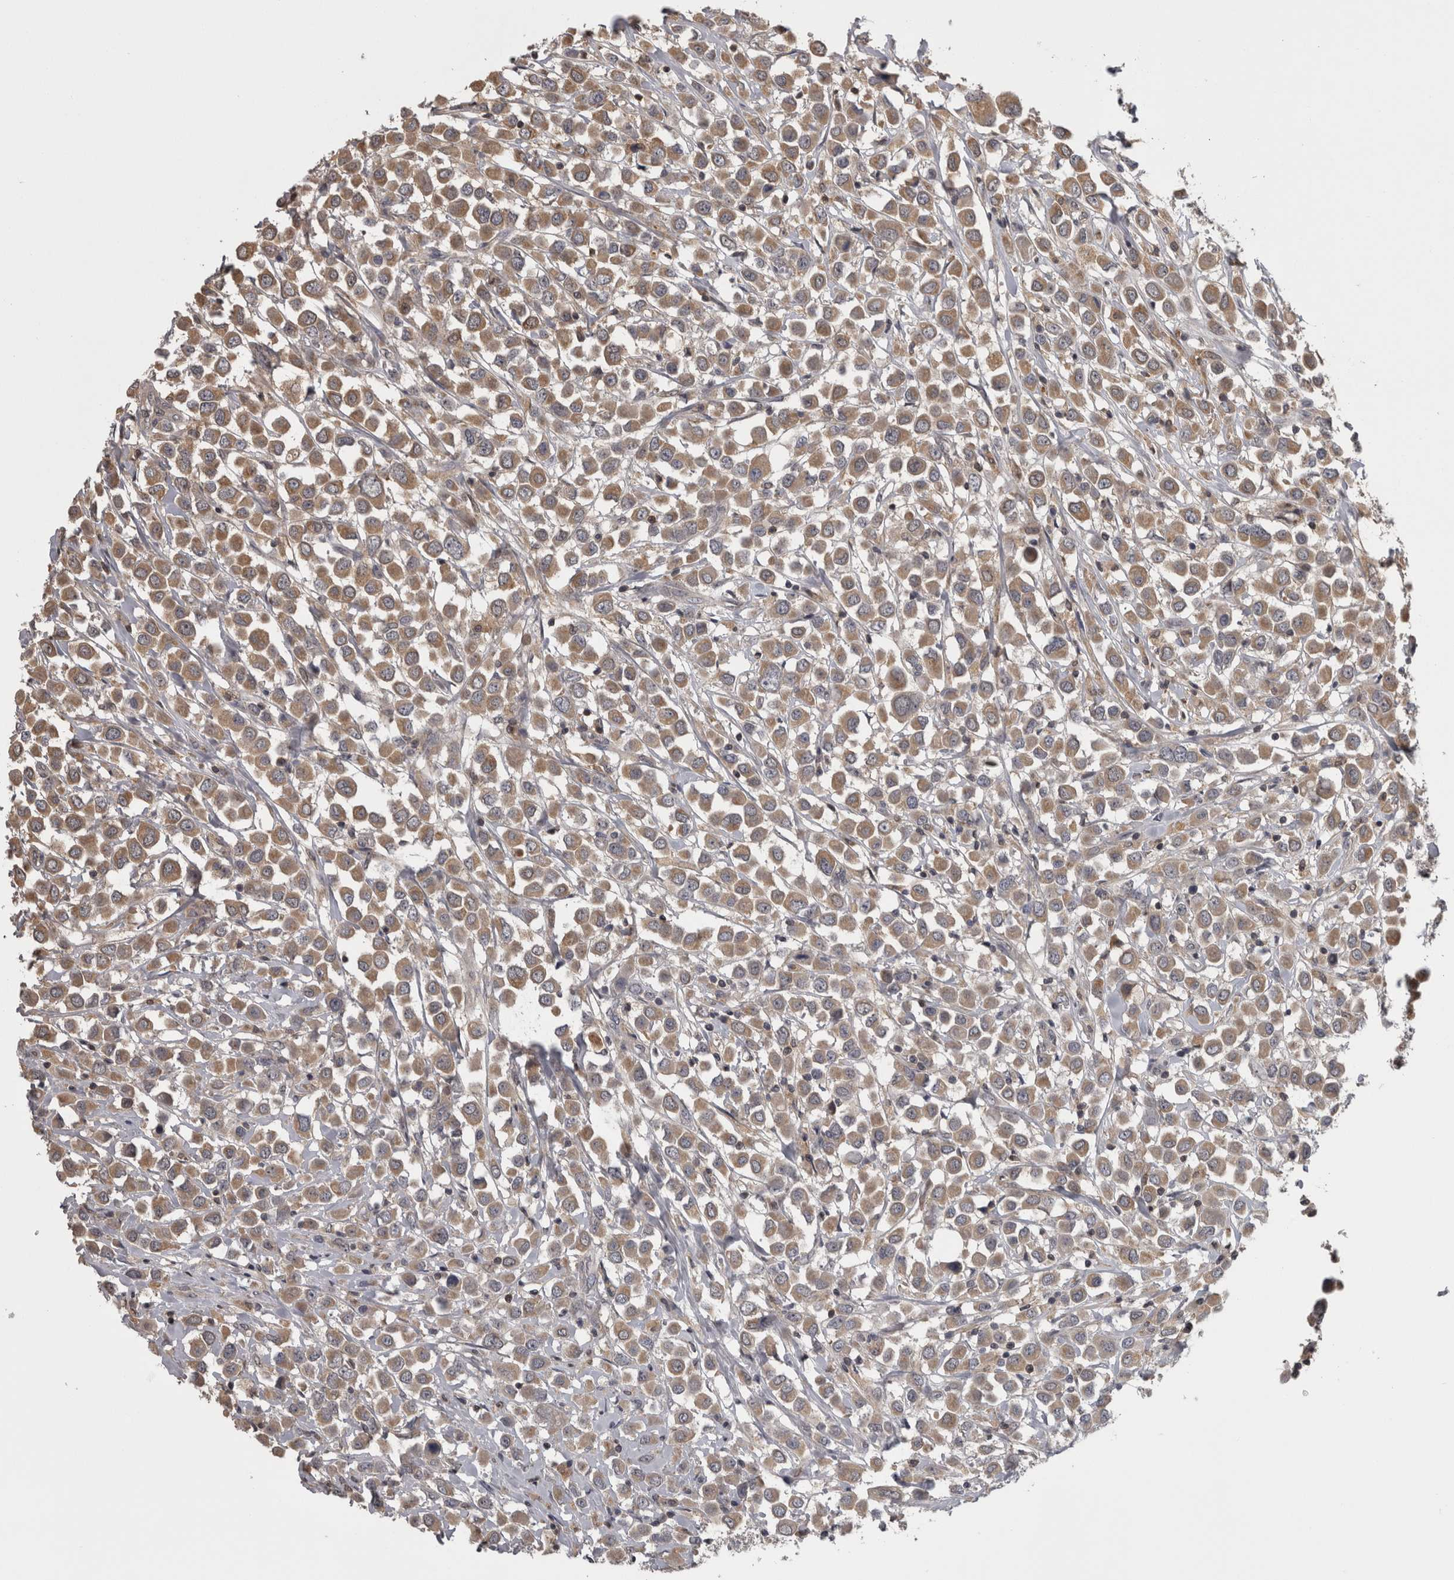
{"staining": {"intensity": "moderate", "quantity": ">75%", "location": "cytoplasmic/membranous"}, "tissue": "breast cancer", "cell_type": "Tumor cells", "image_type": "cancer", "snomed": [{"axis": "morphology", "description": "Duct carcinoma"}, {"axis": "topography", "description": "Breast"}], "caption": "Immunohistochemistry (IHC) of breast cancer (infiltrating ductal carcinoma) demonstrates medium levels of moderate cytoplasmic/membranous positivity in about >75% of tumor cells.", "gene": "APRT", "patient": {"sex": "female", "age": 61}}